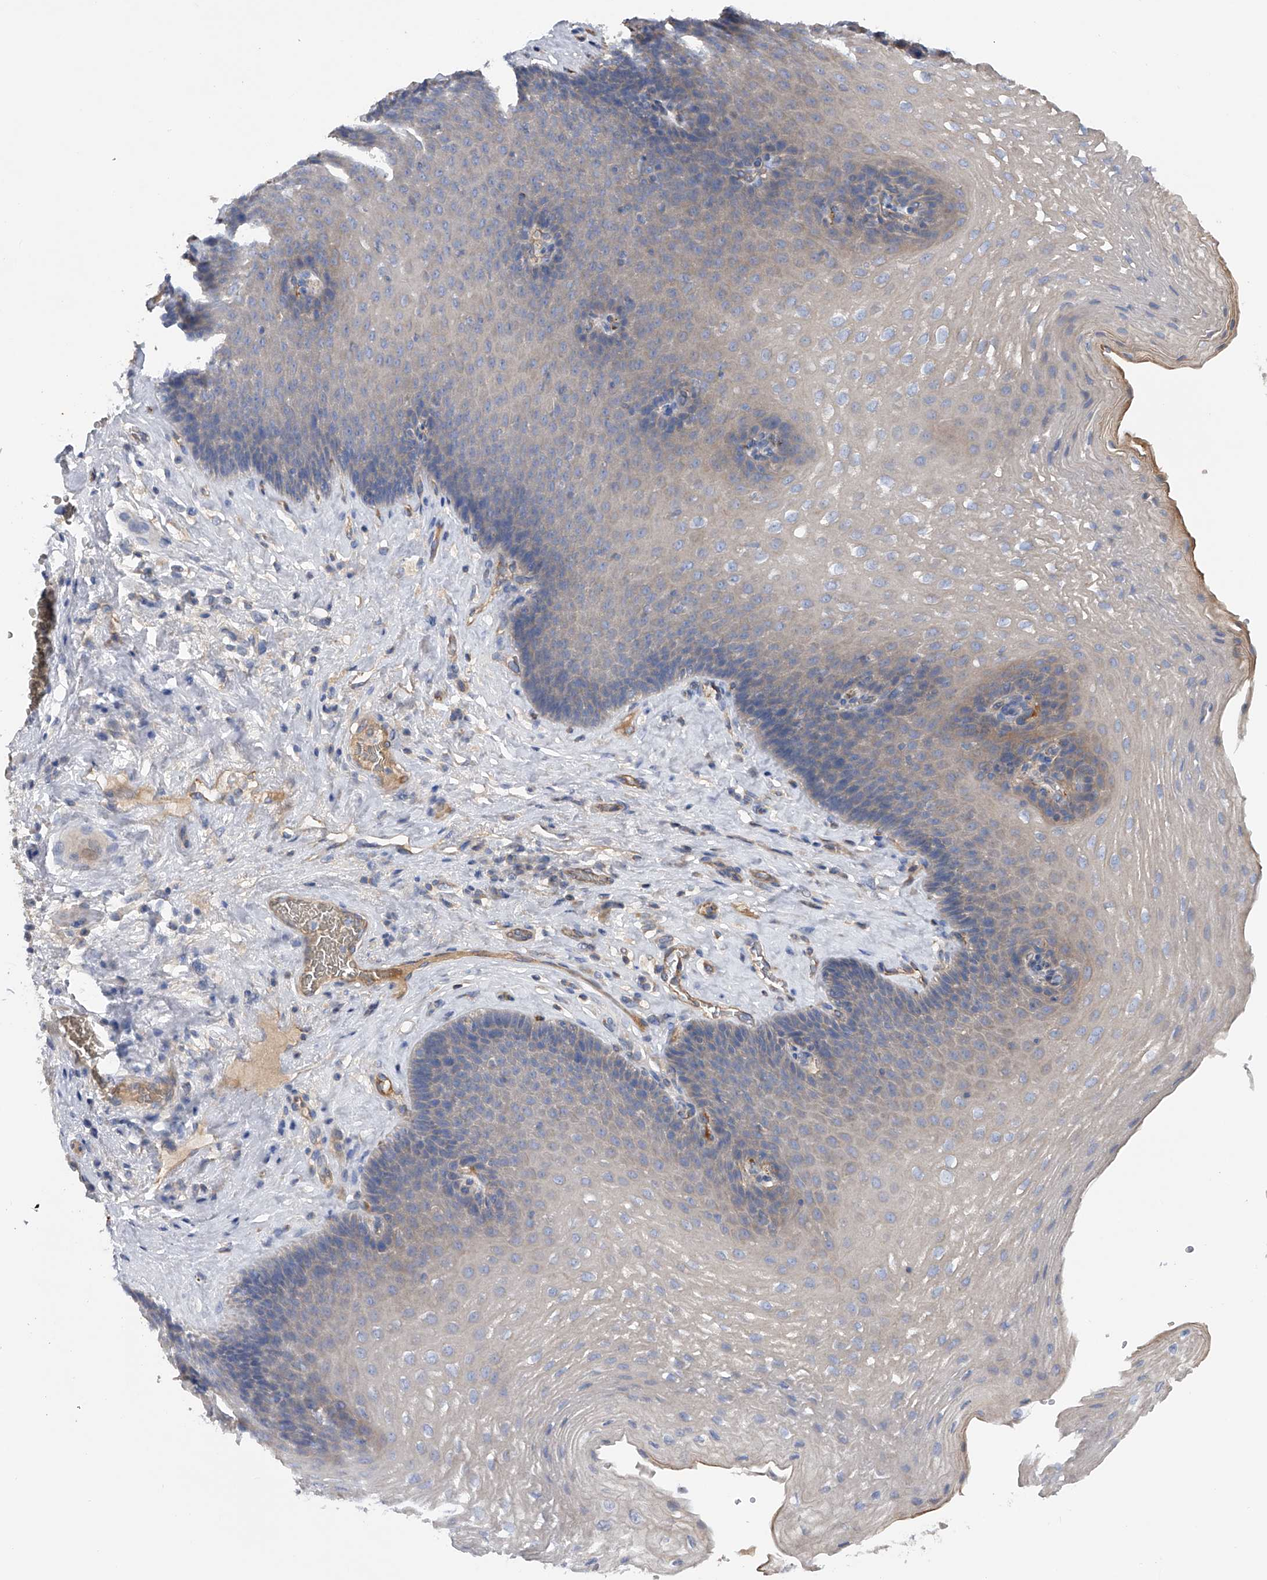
{"staining": {"intensity": "weak", "quantity": "<25%", "location": "cytoplasmic/membranous"}, "tissue": "esophagus", "cell_type": "Squamous epithelial cells", "image_type": "normal", "snomed": [{"axis": "morphology", "description": "Normal tissue, NOS"}, {"axis": "topography", "description": "Esophagus"}], "caption": "Image shows no protein positivity in squamous epithelial cells of unremarkable esophagus.", "gene": "RWDD2A", "patient": {"sex": "female", "age": 66}}